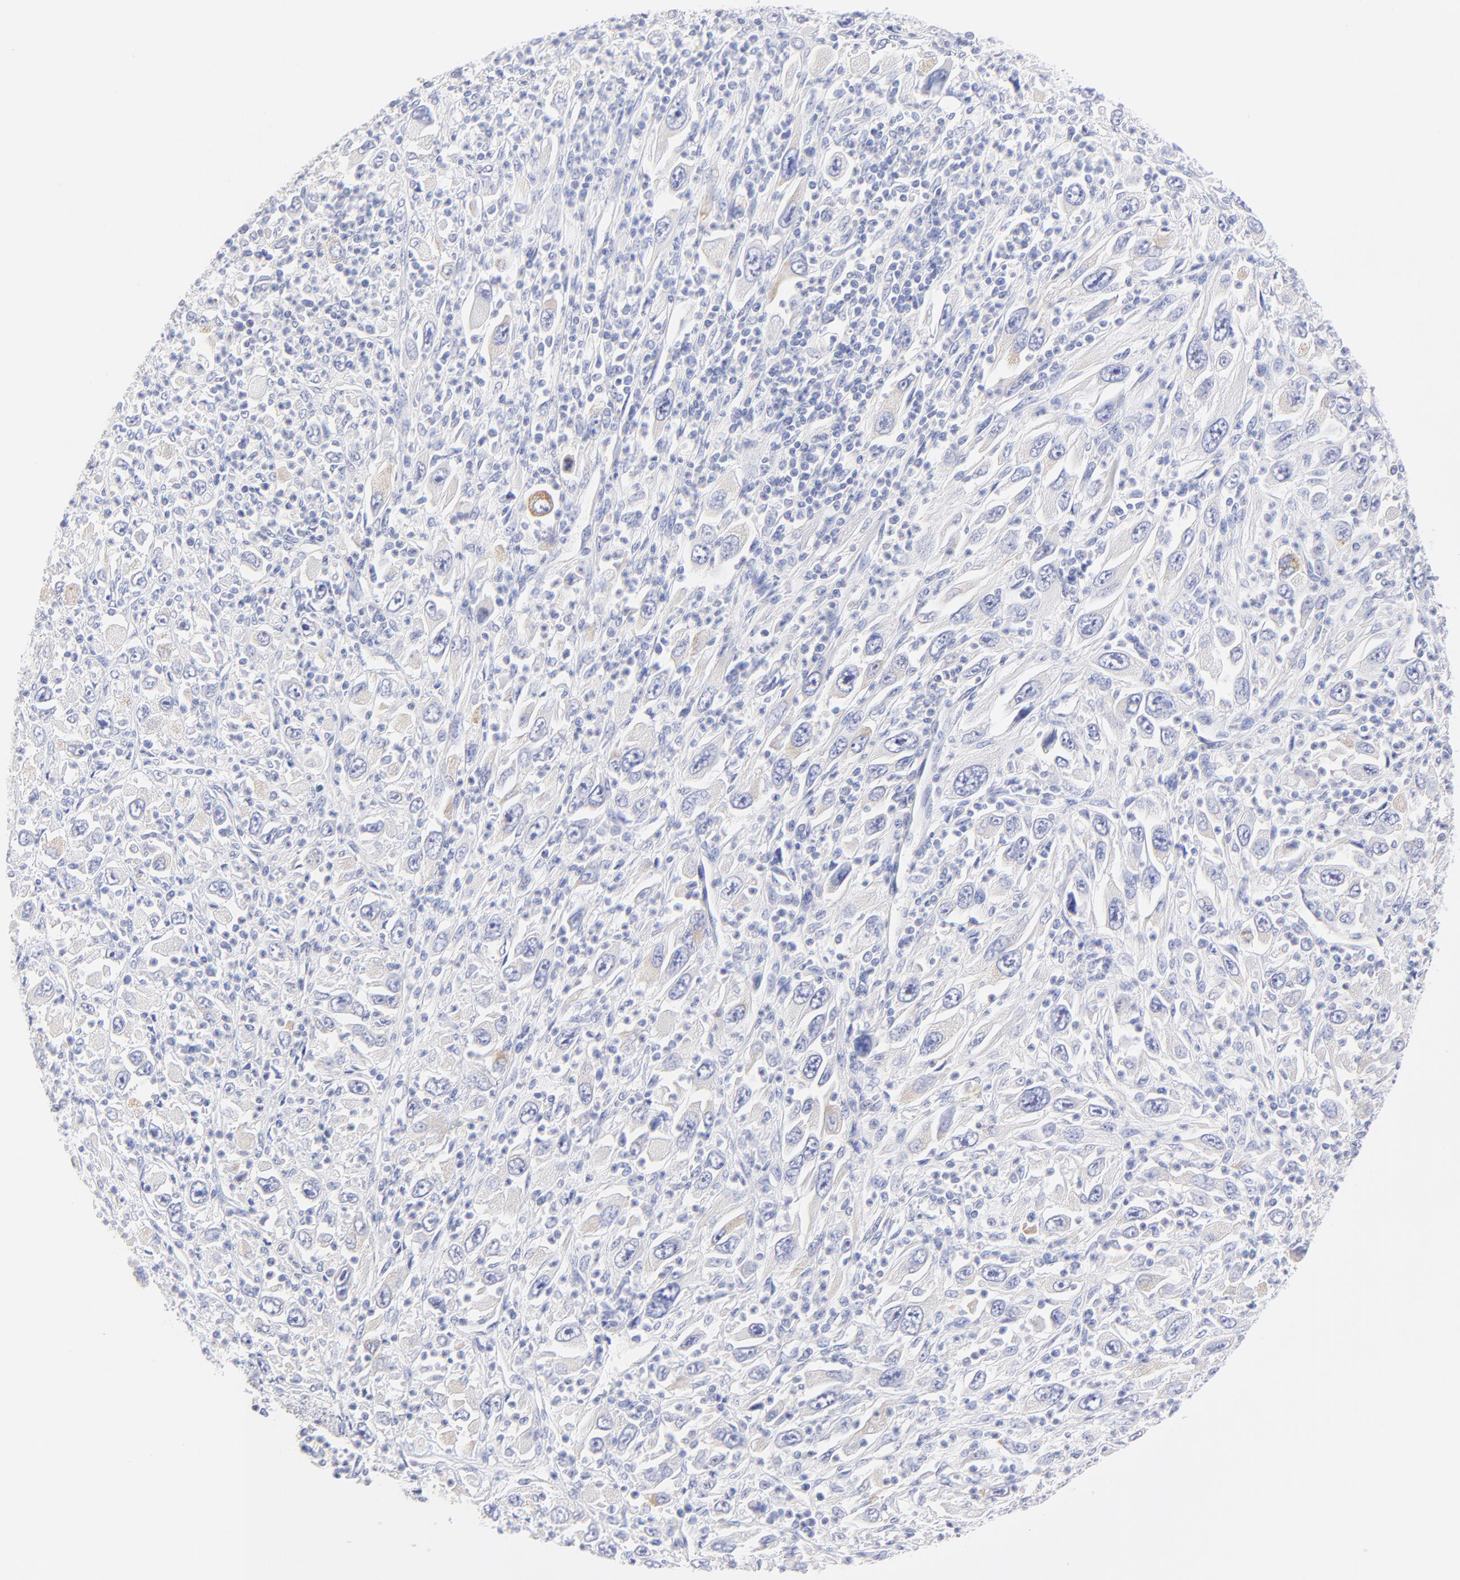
{"staining": {"intensity": "negative", "quantity": "none", "location": "none"}, "tissue": "melanoma", "cell_type": "Tumor cells", "image_type": "cancer", "snomed": [{"axis": "morphology", "description": "Malignant melanoma, Metastatic site"}, {"axis": "topography", "description": "Skin"}], "caption": "Immunohistochemistry micrograph of neoplastic tissue: human malignant melanoma (metastatic site) stained with DAB (3,3'-diaminobenzidine) exhibits no significant protein positivity in tumor cells.", "gene": "EBP", "patient": {"sex": "female", "age": 56}}